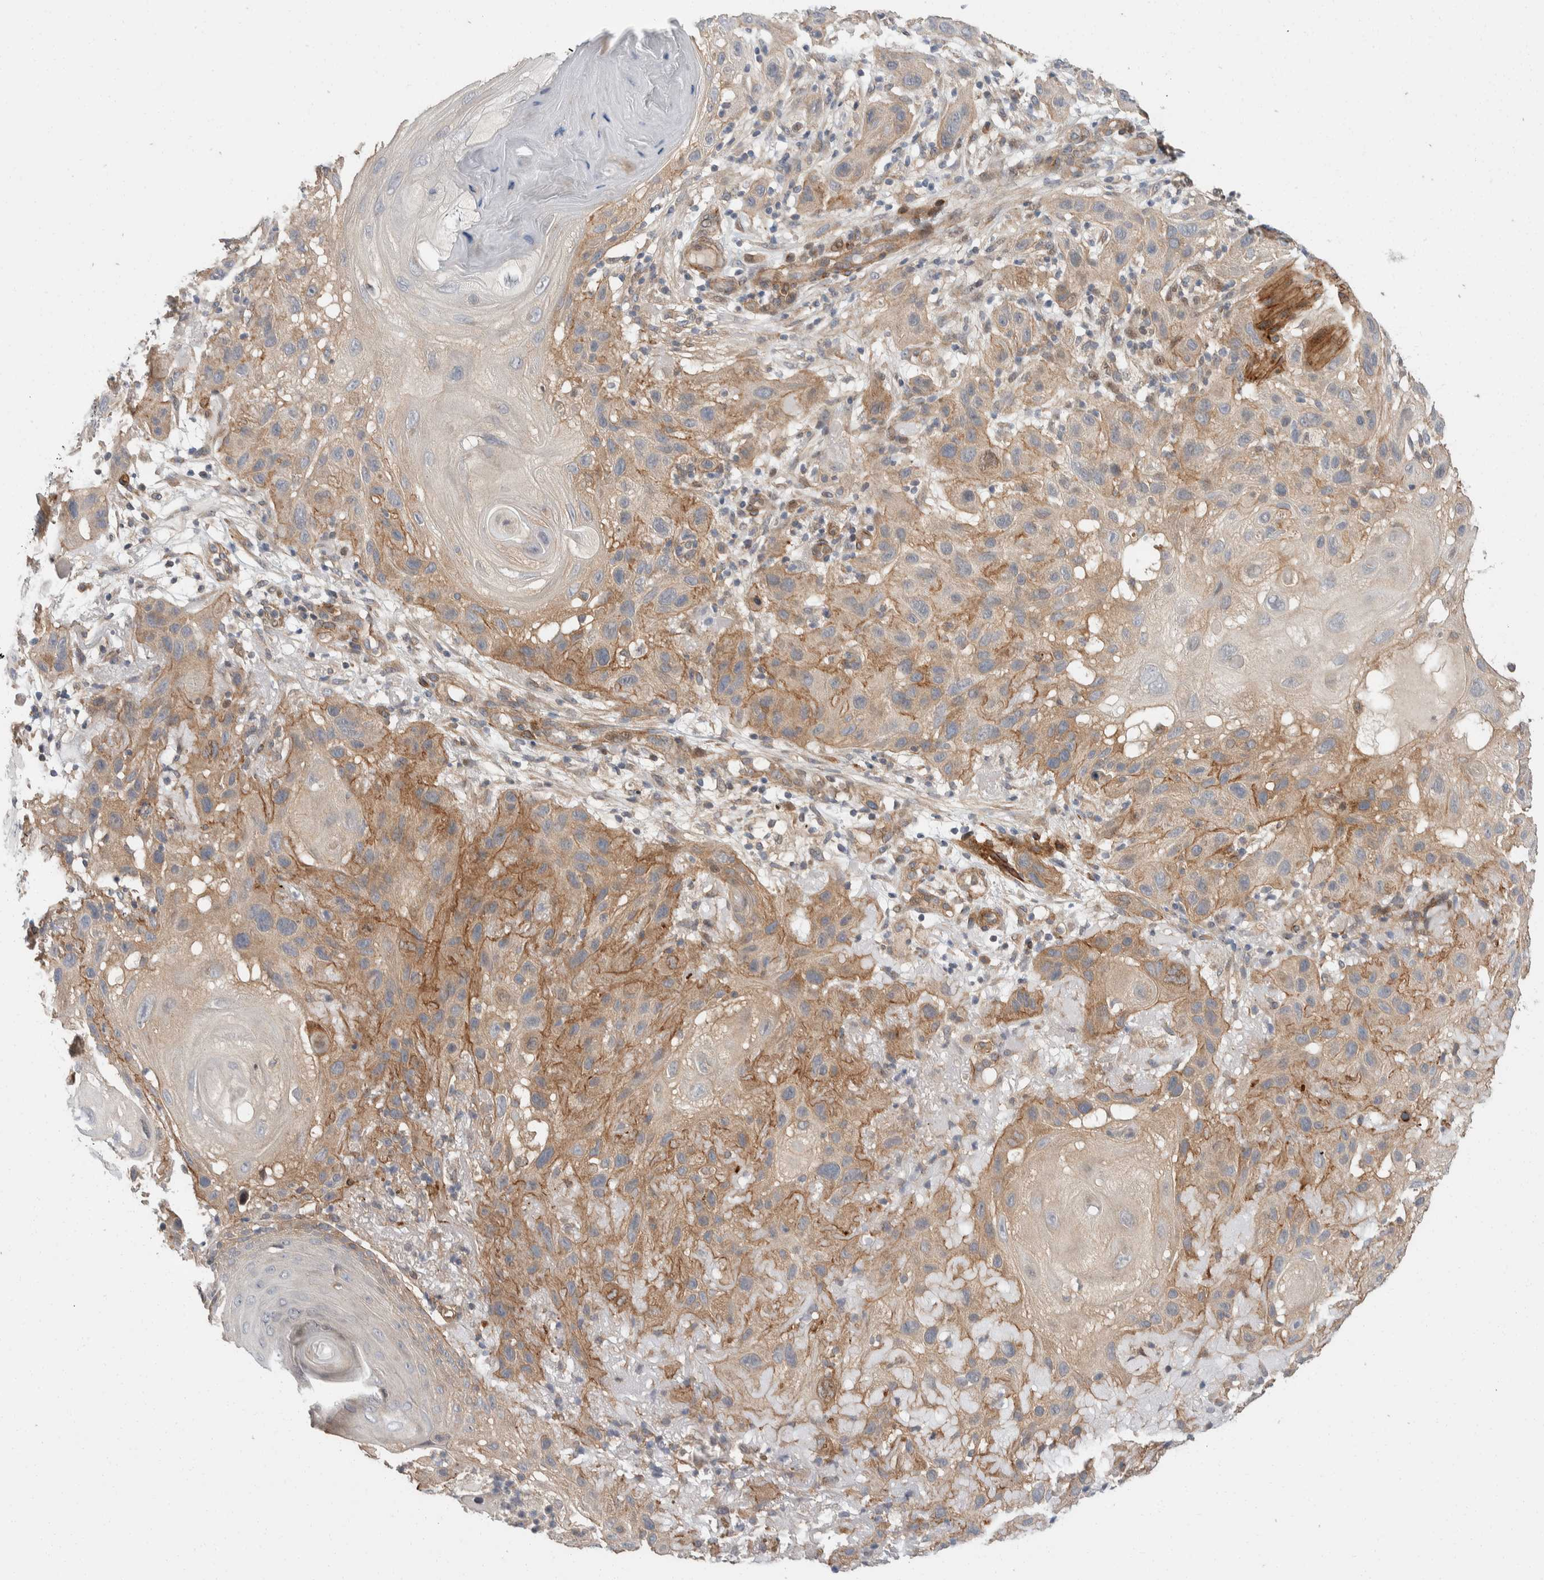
{"staining": {"intensity": "moderate", "quantity": ">75%", "location": "cytoplasmic/membranous"}, "tissue": "skin cancer", "cell_type": "Tumor cells", "image_type": "cancer", "snomed": [{"axis": "morphology", "description": "Squamous cell carcinoma, NOS"}, {"axis": "topography", "description": "Skin"}], "caption": "DAB (3,3'-diaminobenzidine) immunohistochemical staining of human skin cancer shows moderate cytoplasmic/membranous protein staining in about >75% of tumor cells.", "gene": "ERC1", "patient": {"sex": "female", "age": 96}}